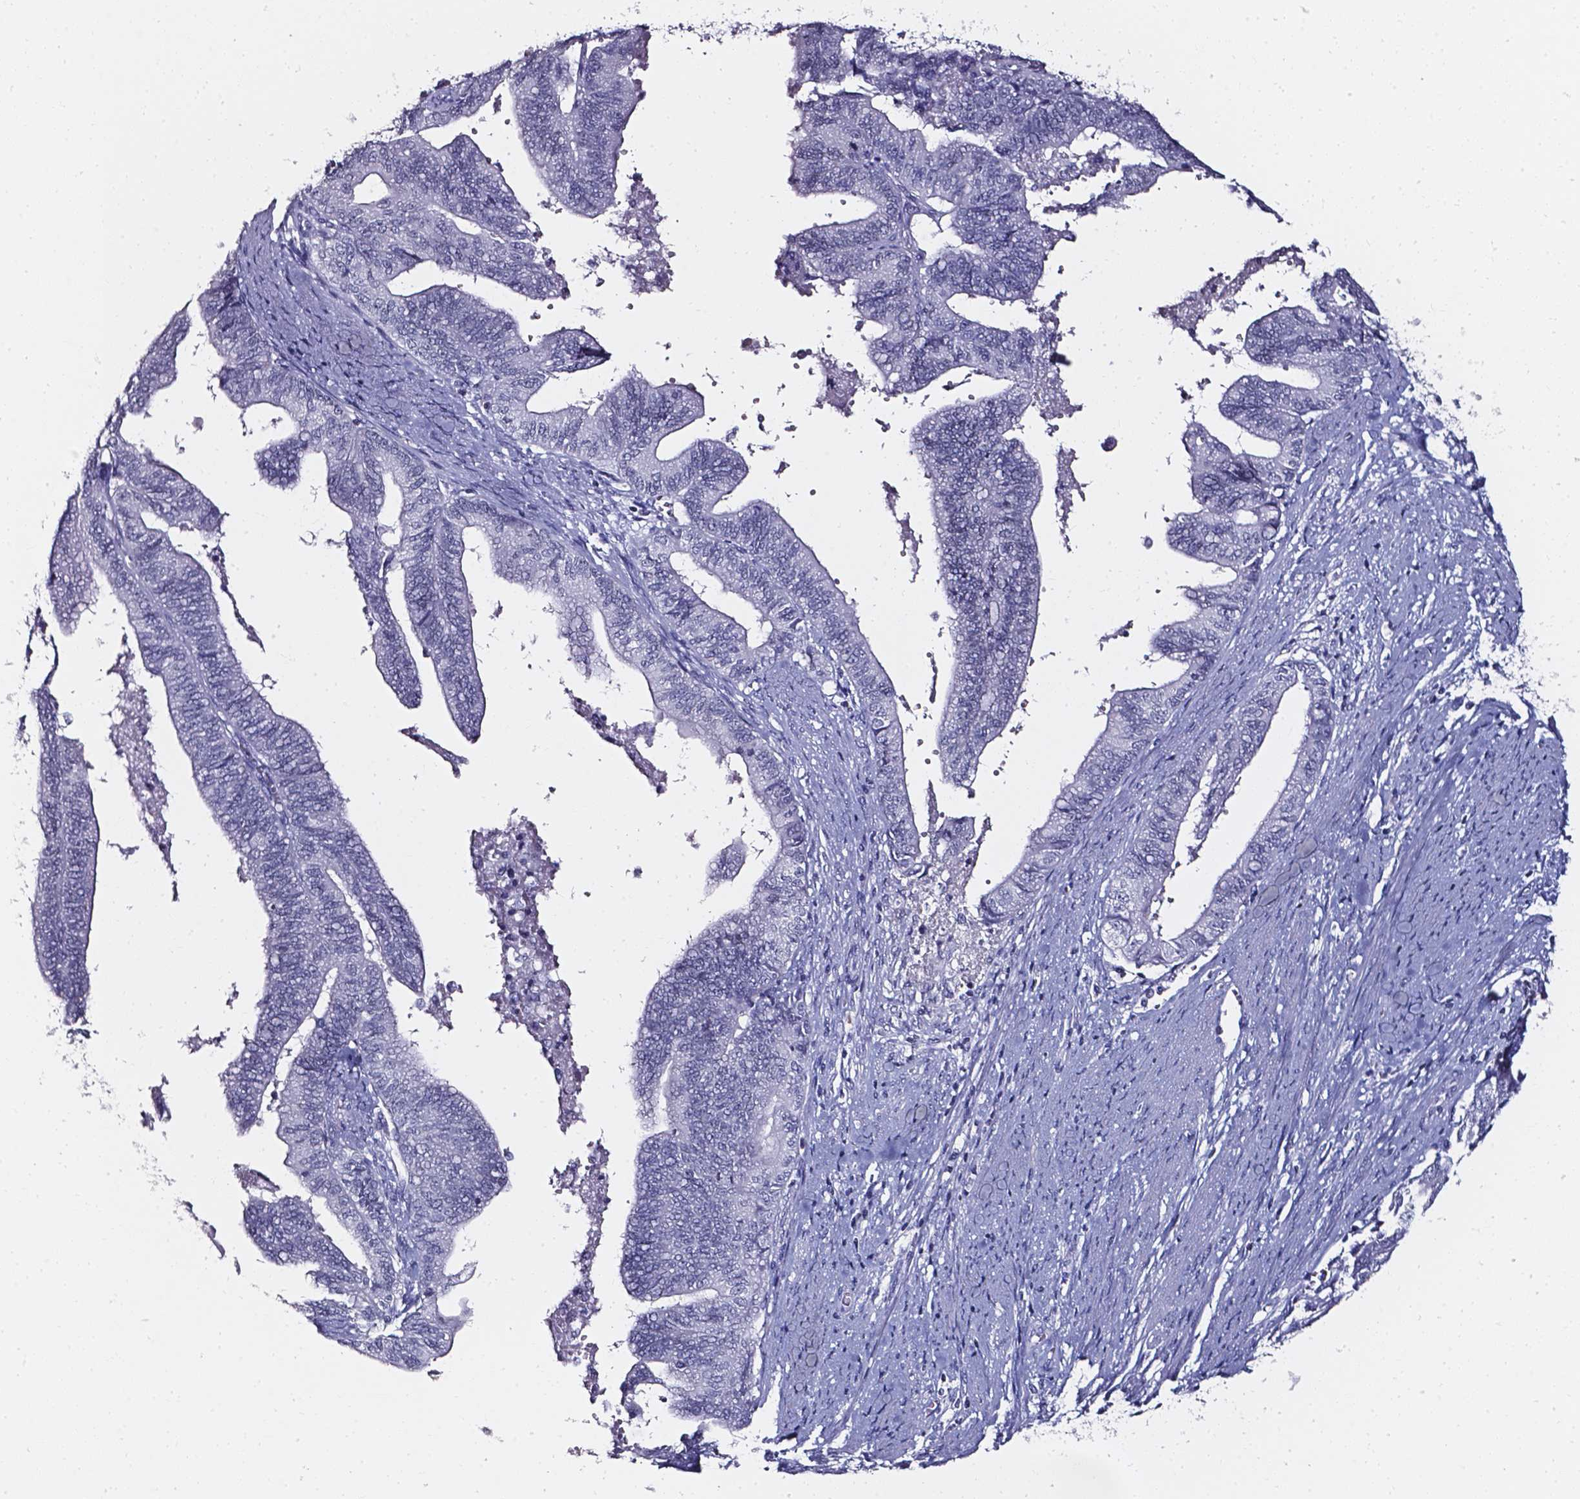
{"staining": {"intensity": "negative", "quantity": "none", "location": "none"}, "tissue": "endometrial cancer", "cell_type": "Tumor cells", "image_type": "cancer", "snomed": [{"axis": "morphology", "description": "Adenocarcinoma, NOS"}, {"axis": "topography", "description": "Endometrium"}], "caption": "Immunohistochemistry micrograph of human endometrial cancer stained for a protein (brown), which reveals no staining in tumor cells. (DAB IHC visualized using brightfield microscopy, high magnification).", "gene": "AKR1B10", "patient": {"sex": "female", "age": 65}}